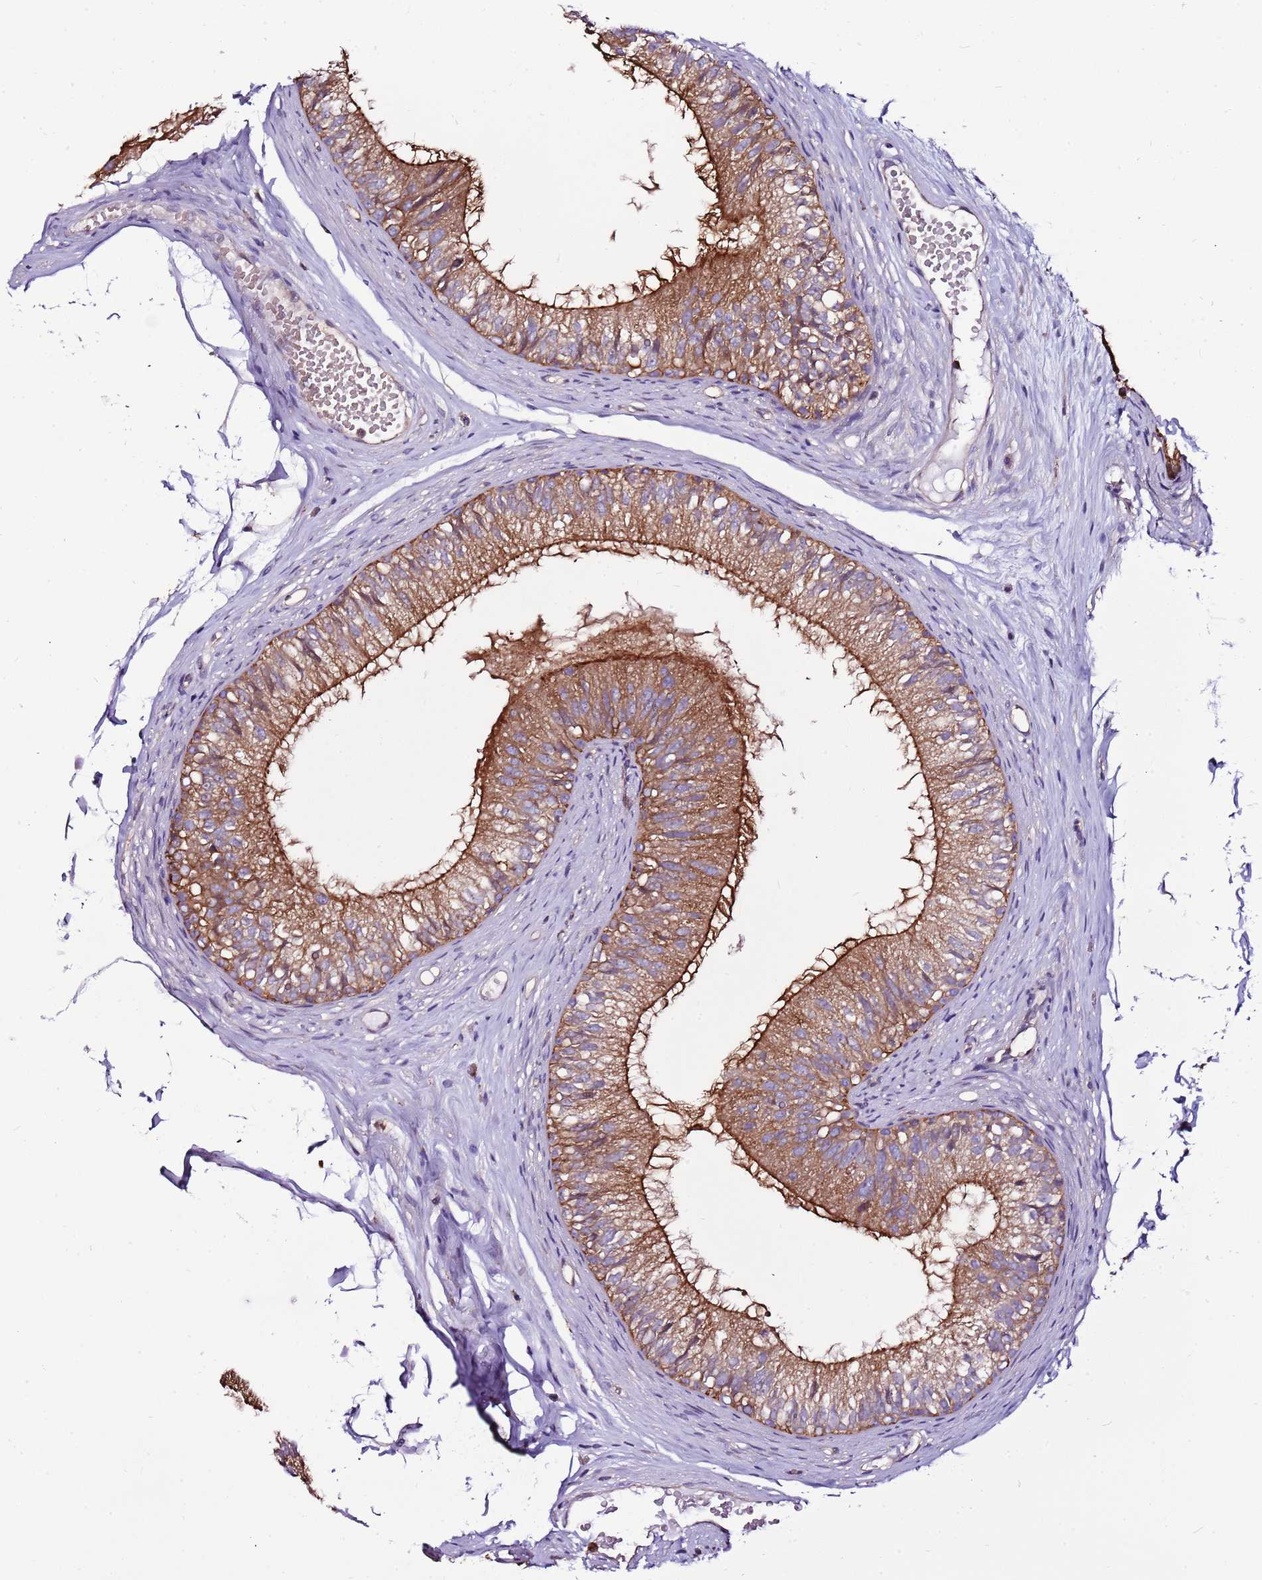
{"staining": {"intensity": "strong", "quantity": ">75%", "location": "cytoplasmic/membranous"}, "tissue": "epididymis", "cell_type": "Glandular cells", "image_type": "normal", "snomed": [{"axis": "morphology", "description": "Normal tissue, NOS"}, {"axis": "morphology", "description": "Seminoma in situ"}, {"axis": "topography", "description": "Testis"}, {"axis": "topography", "description": "Epididymis"}], "caption": "Immunohistochemistry (IHC) (DAB) staining of benign human epididymis displays strong cytoplasmic/membranous protein positivity in approximately >75% of glandular cells.", "gene": "ATXN2L", "patient": {"sex": "male", "age": 28}}